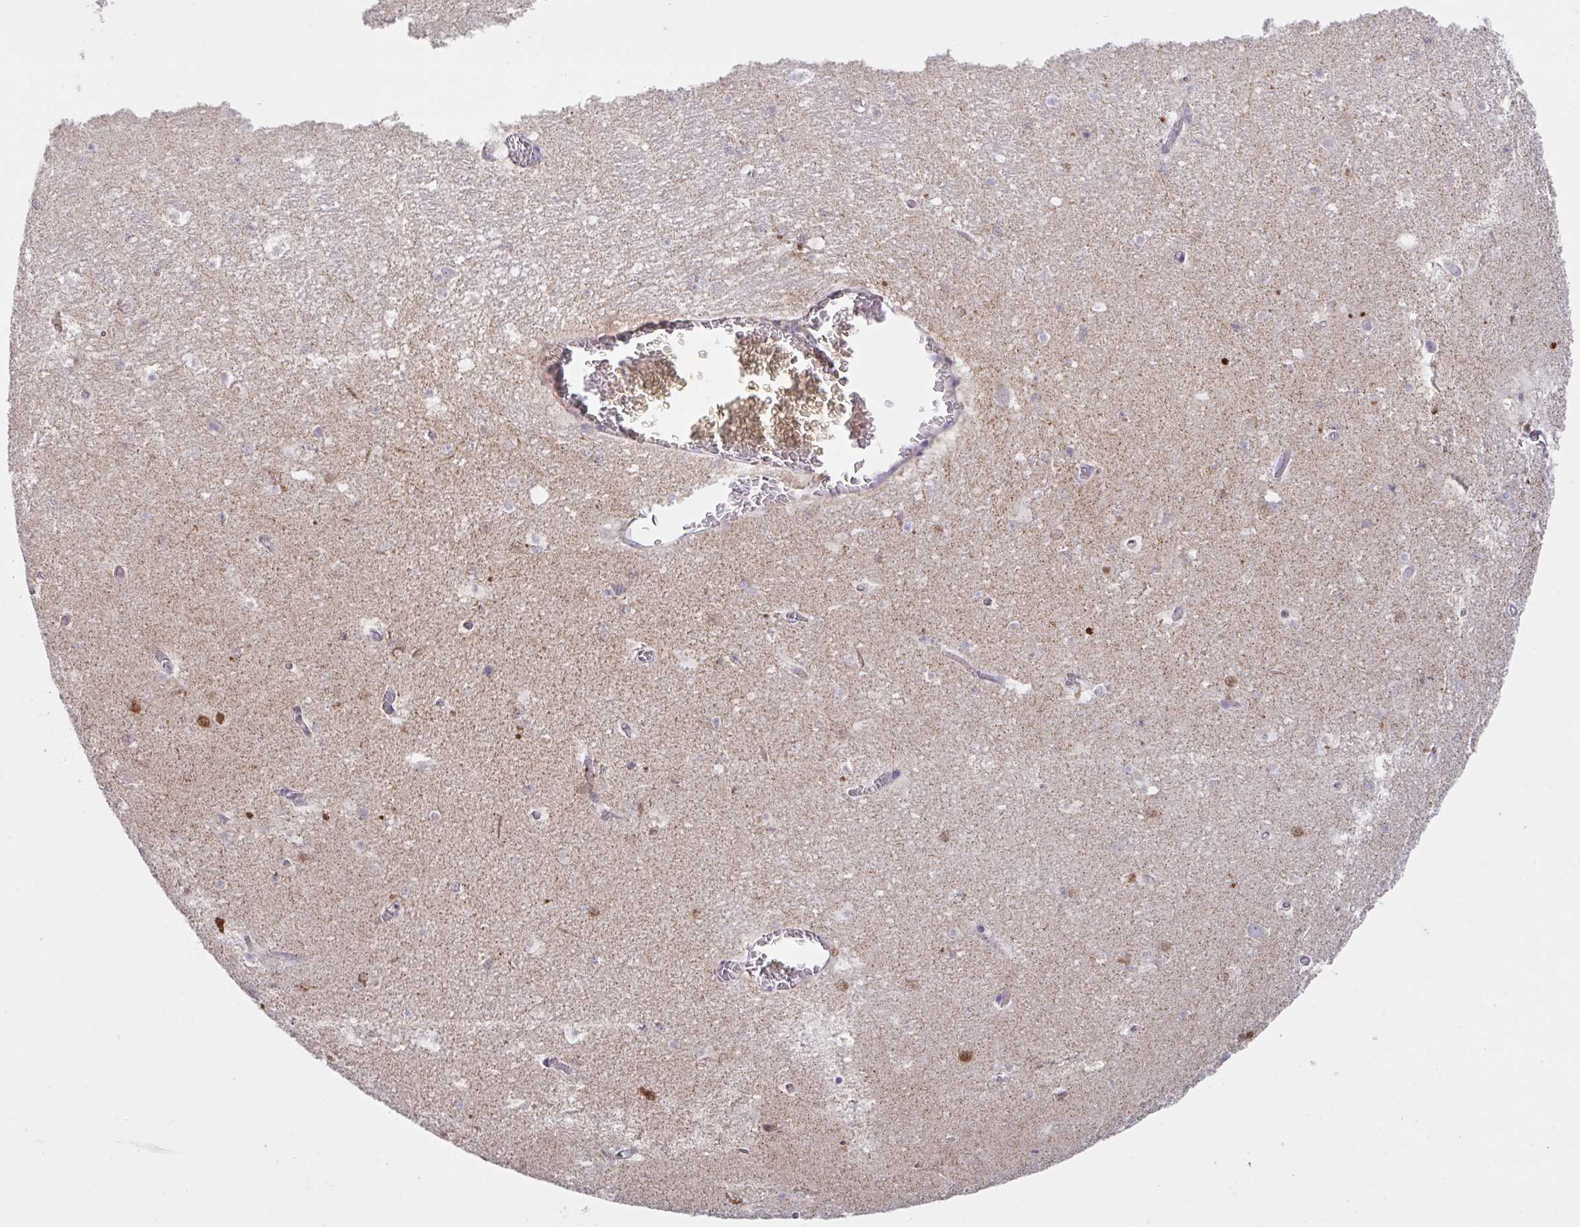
{"staining": {"intensity": "negative", "quantity": "none", "location": "none"}, "tissue": "hippocampus", "cell_type": "Glial cells", "image_type": "normal", "snomed": [{"axis": "morphology", "description": "Normal tissue, NOS"}, {"axis": "topography", "description": "Hippocampus"}], "caption": "DAB (3,3'-diaminobenzidine) immunohistochemical staining of unremarkable hippocampus demonstrates no significant positivity in glial cells.", "gene": "YARS2", "patient": {"sex": "female", "age": 42}}